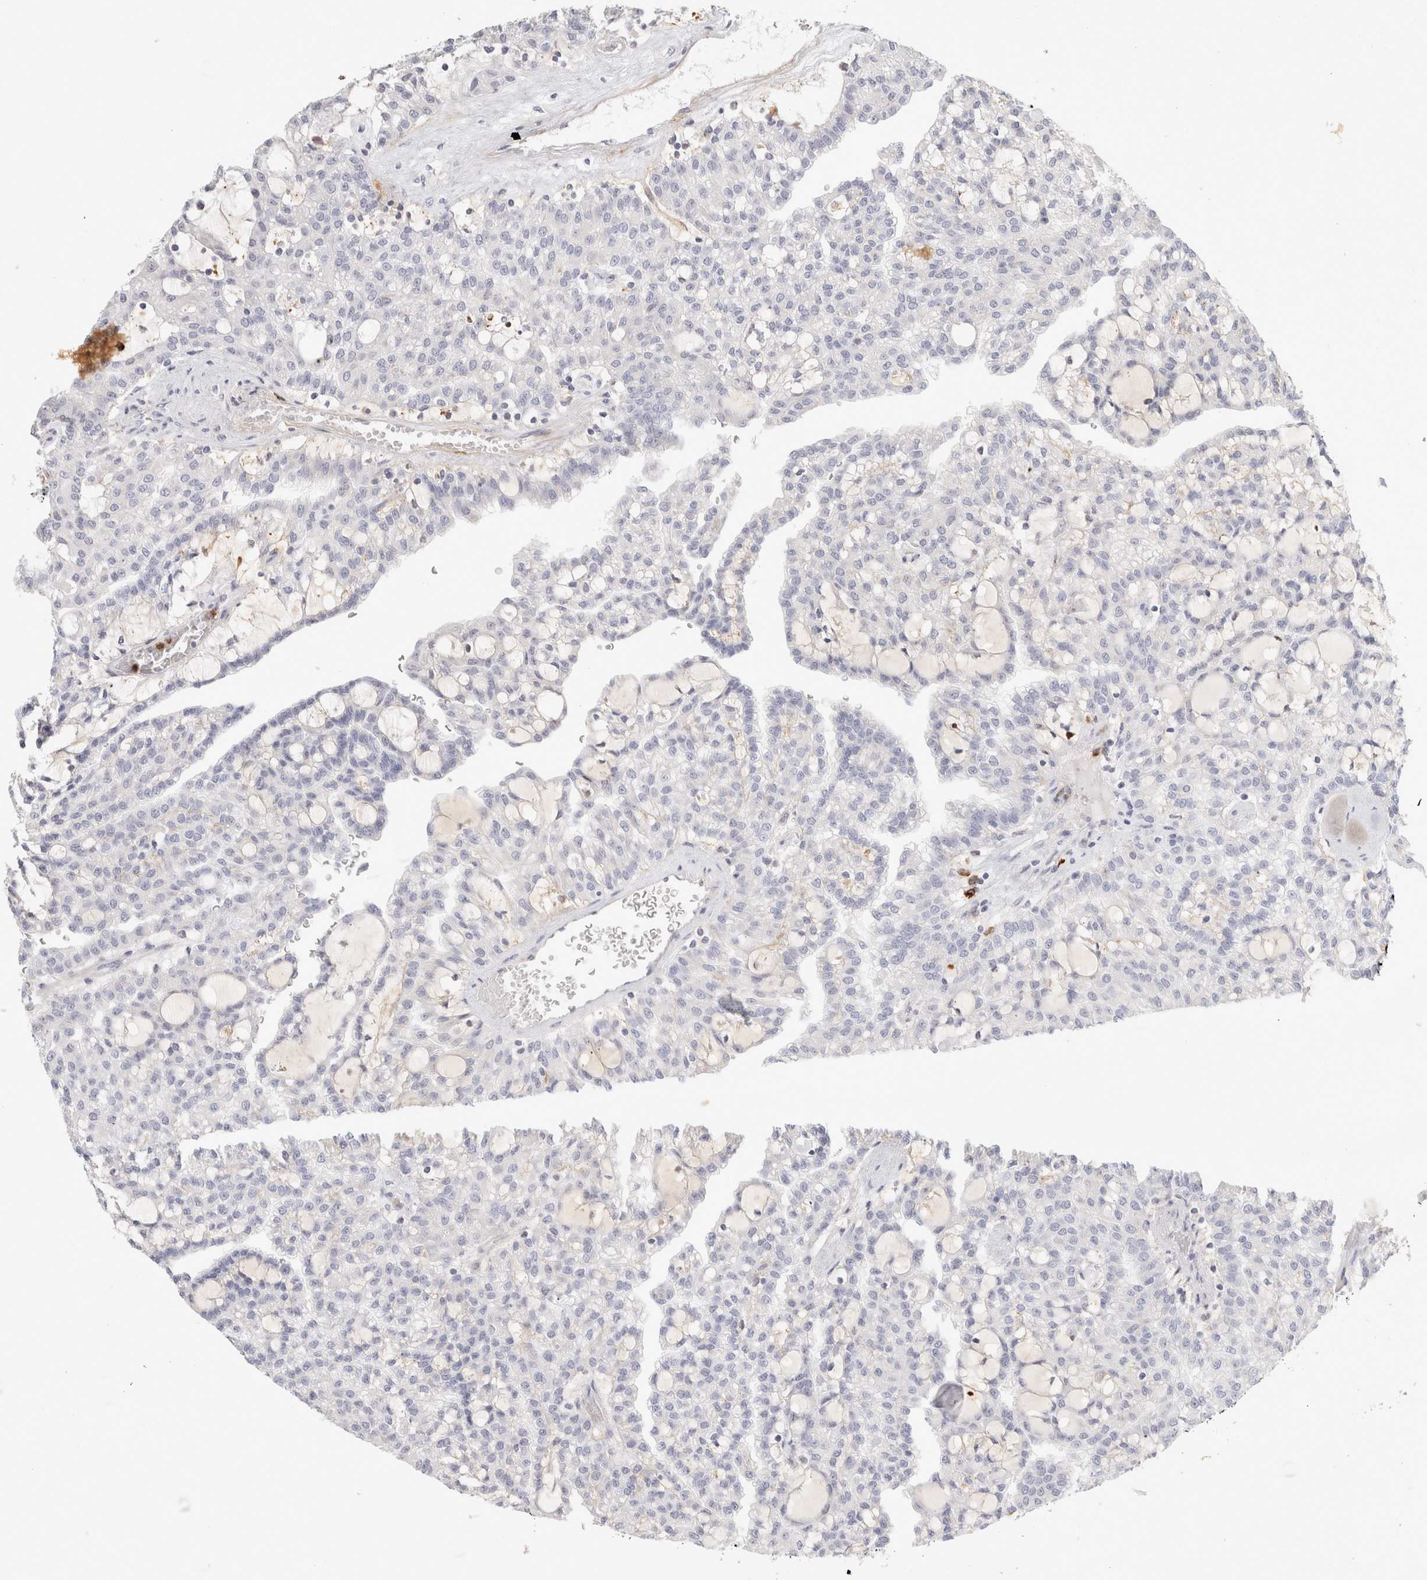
{"staining": {"intensity": "negative", "quantity": "none", "location": "none"}, "tissue": "renal cancer", "cell_type": "Tumor cells", "image_type": "cancer", "snomed": [{"axis": "morphology", "description": "Adenocarcinoma, NOS"}, {"axis": "topography", "description": "Kidney"}], "caption": "This is a photomicrograph of immunohistochemistry staining of renal cancer (adenocarcinoma), which shows no positivity in tumor cells.", "gene": "FGL2", "patient": {"sex": "male", "age": 63}}